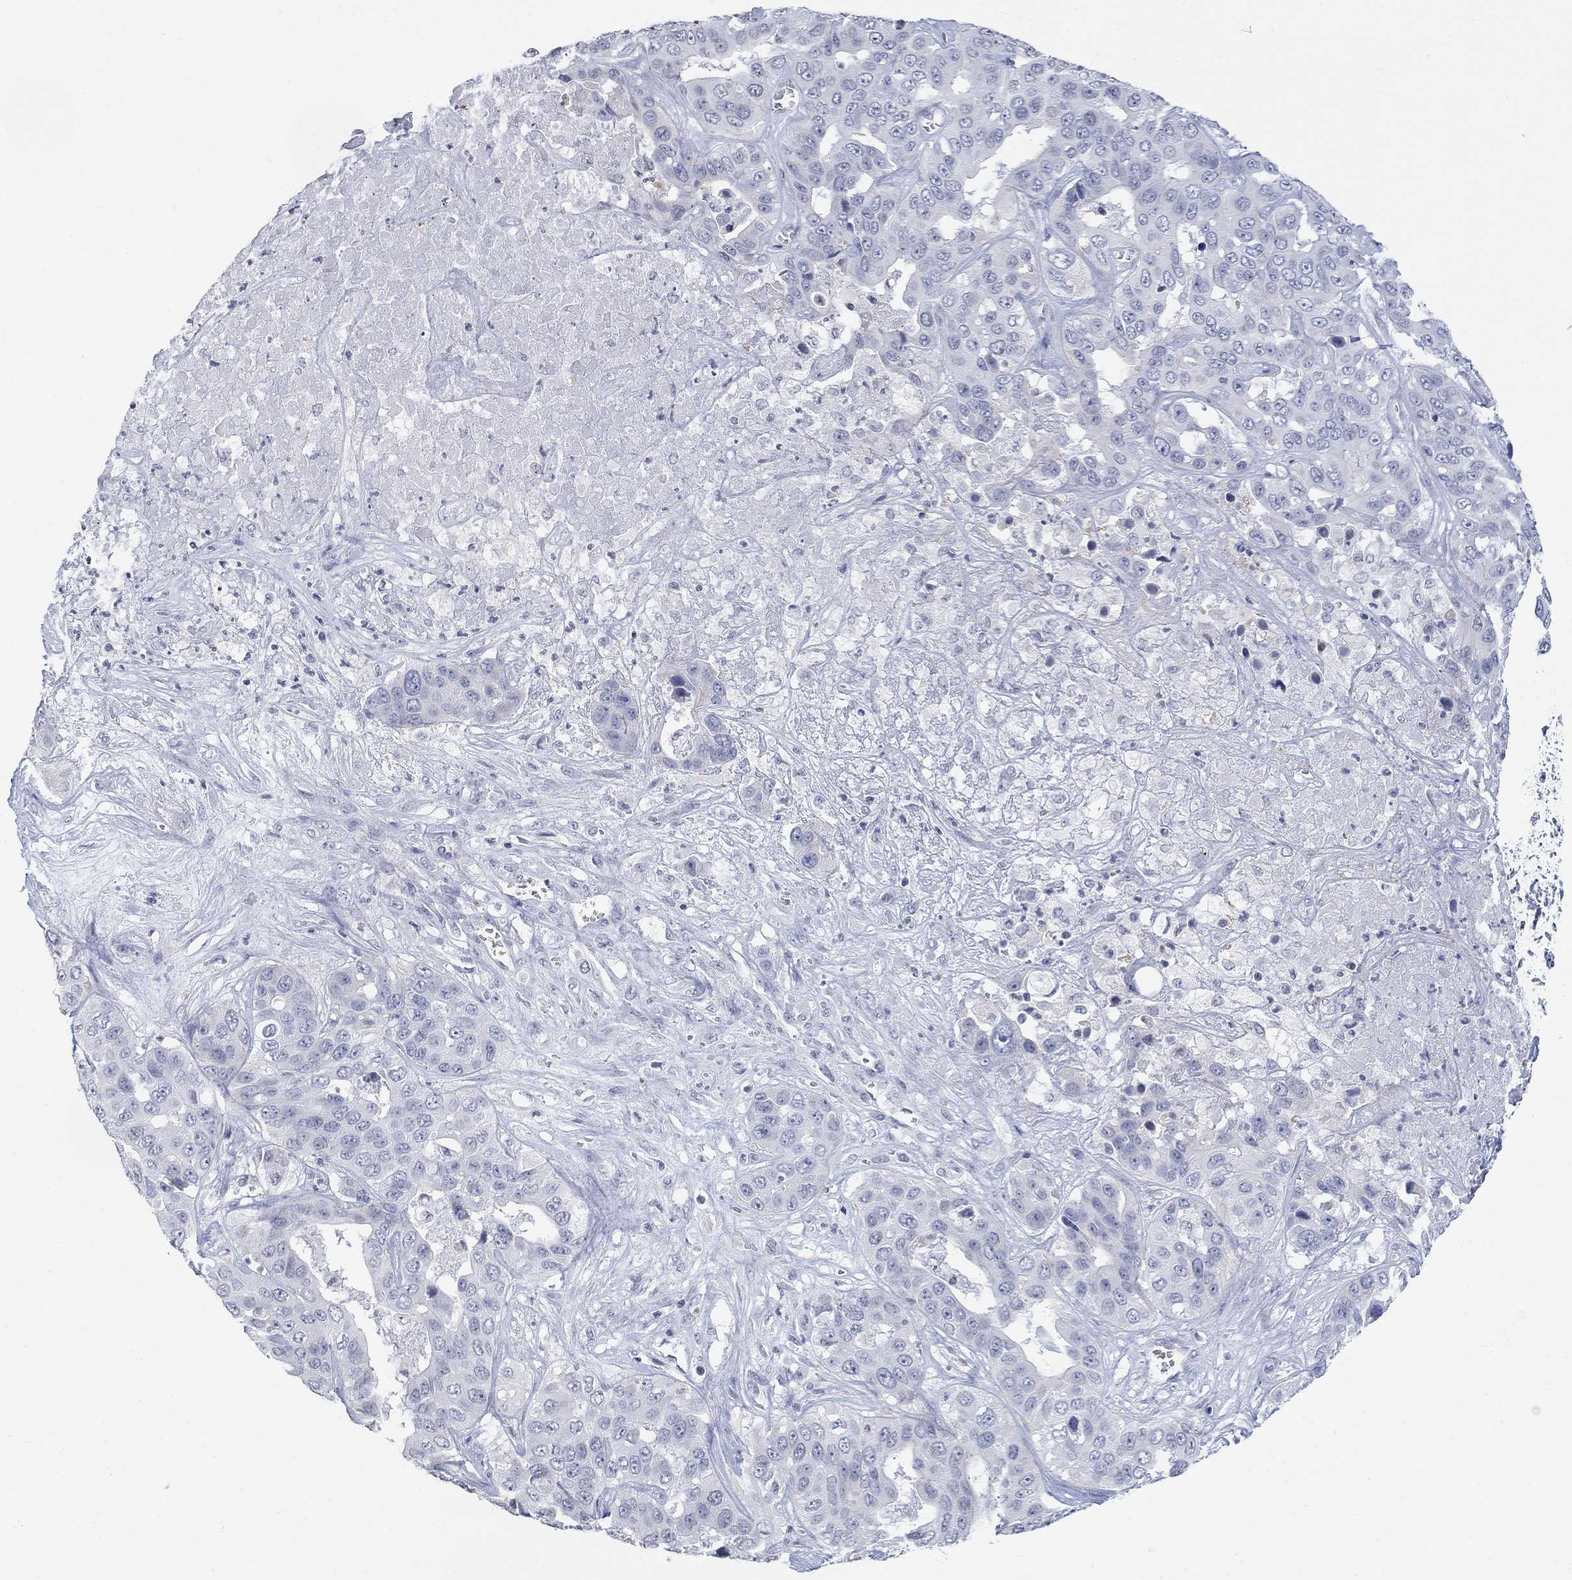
{"staining": {"intensity": "negative", "quantity": "none", "location": "none"}, "tissue": "liver cancer", "cell_type": "Tumor cells", "image_type": "cancer", "snomed": [{"axis": "morphology", "description": "Cholangiocarcinoma"}, {"axis": "topography", "description": "Liver"}], "caption": "Liver cancer (cholangiocarcinoma) was stained to show a protein in brown. There is no significant positivity in tumor cells.", "gene": "TMEM255A", "patient": {"sex": "female", "age": 52}}